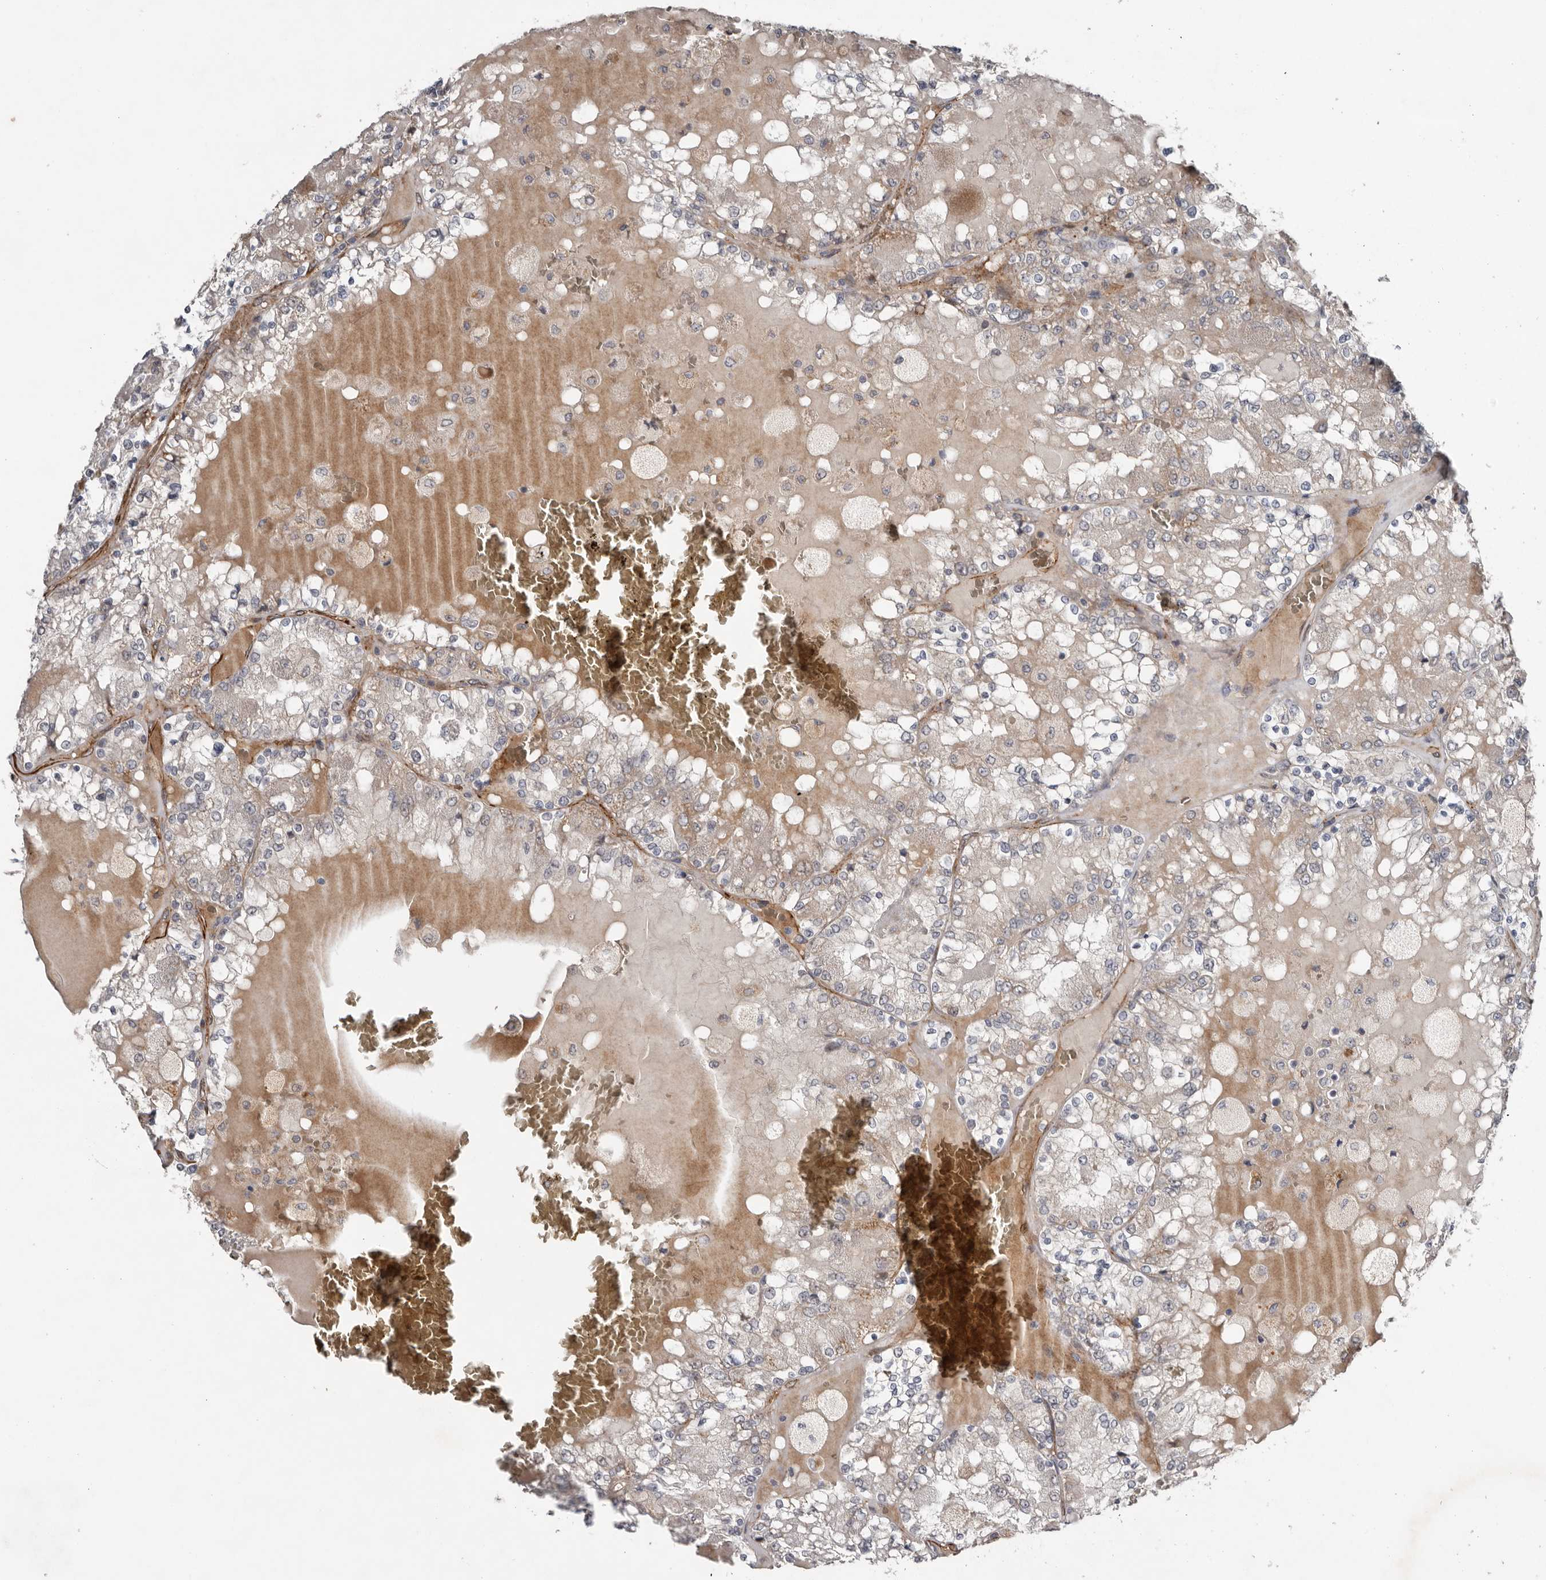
{"staining": {"intensity": "weak", "quantity": "<25%", "location": "cytoplasmic/membranous"}, "tissue": "renal cancer", "cell_type": "Tumor cells", "image_type": "cancer", "snomed": [{"axis": "morphology", "description": "Adenocarcinoma, NOS"}, {"axis": "topography", "description": "Kidney"}], "caption": "A micrograph of human renal cancer is negative for staining in tumor cells. (DAB (3,3'-diaminobenzidine) immunohistochemistry visualized using brightfield microscopy, high magnification).", "gene": "RANBP17", "patient": {"sex": "female", "age": 56}}